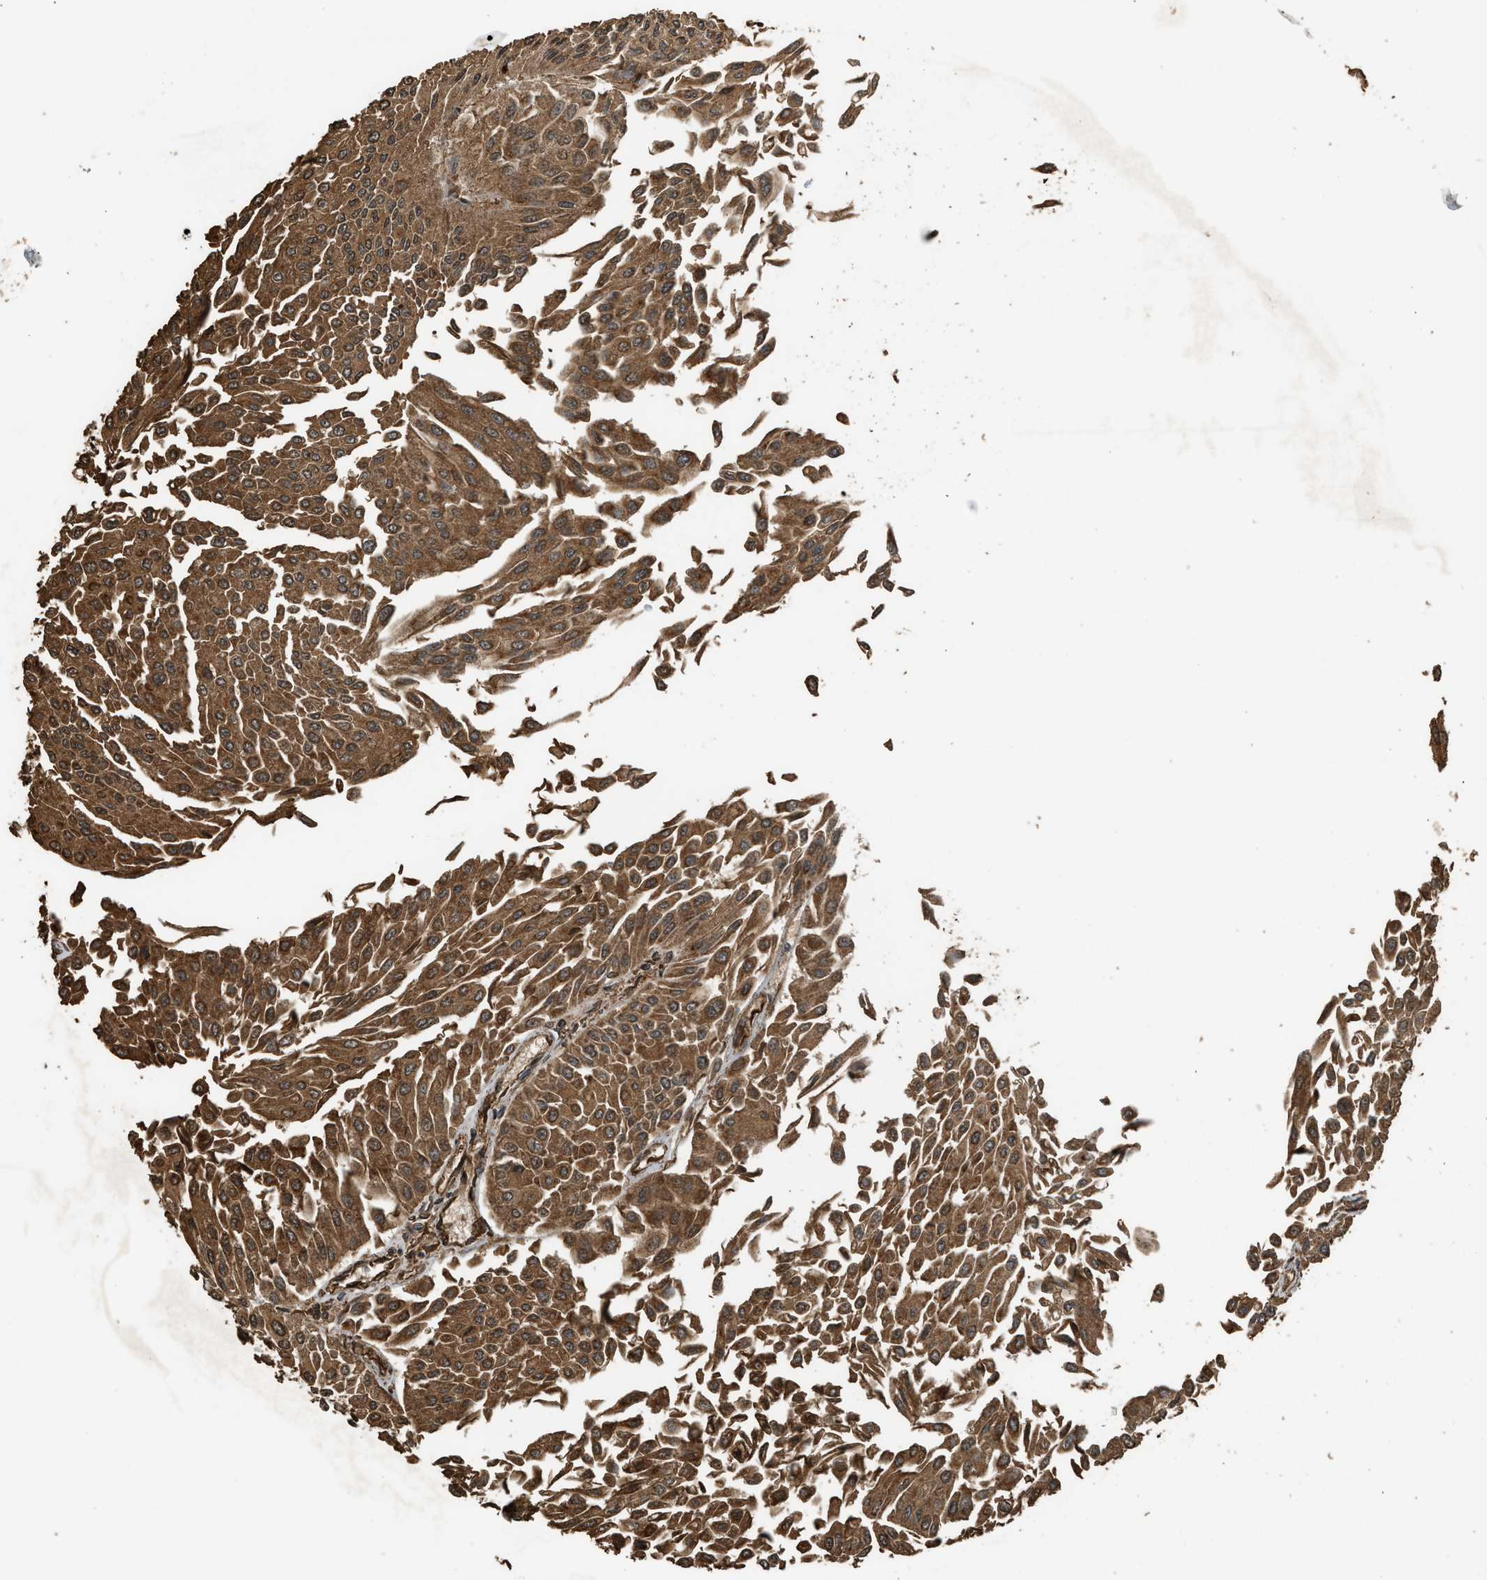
{"staining": {"intensity": "strong", "quantity": ">75%", "location": "cytoplasmic/membranous"}, "tissue": "urothelial cancer", "cell_type": "Tumor cells", "image_type": "cancer", "snomed": [{"axis": "morphology", "description": "Urothelial carcinoma, Low grade"}, {"axis": "topography", "description": "Urinary bladder"}], "caption": "An image of human urothelial carcinoma (low-grade) stained for a protein demonstrates strong cytoplasmic/membranous brown staining in tumor cells. The staining is performed using DAB brown chromogen to label protein expression. The nuclei are counter-stained blue using hematoxylin.", "gene": "MYBL2", "patient": {"sex": "female", "age": 60}}